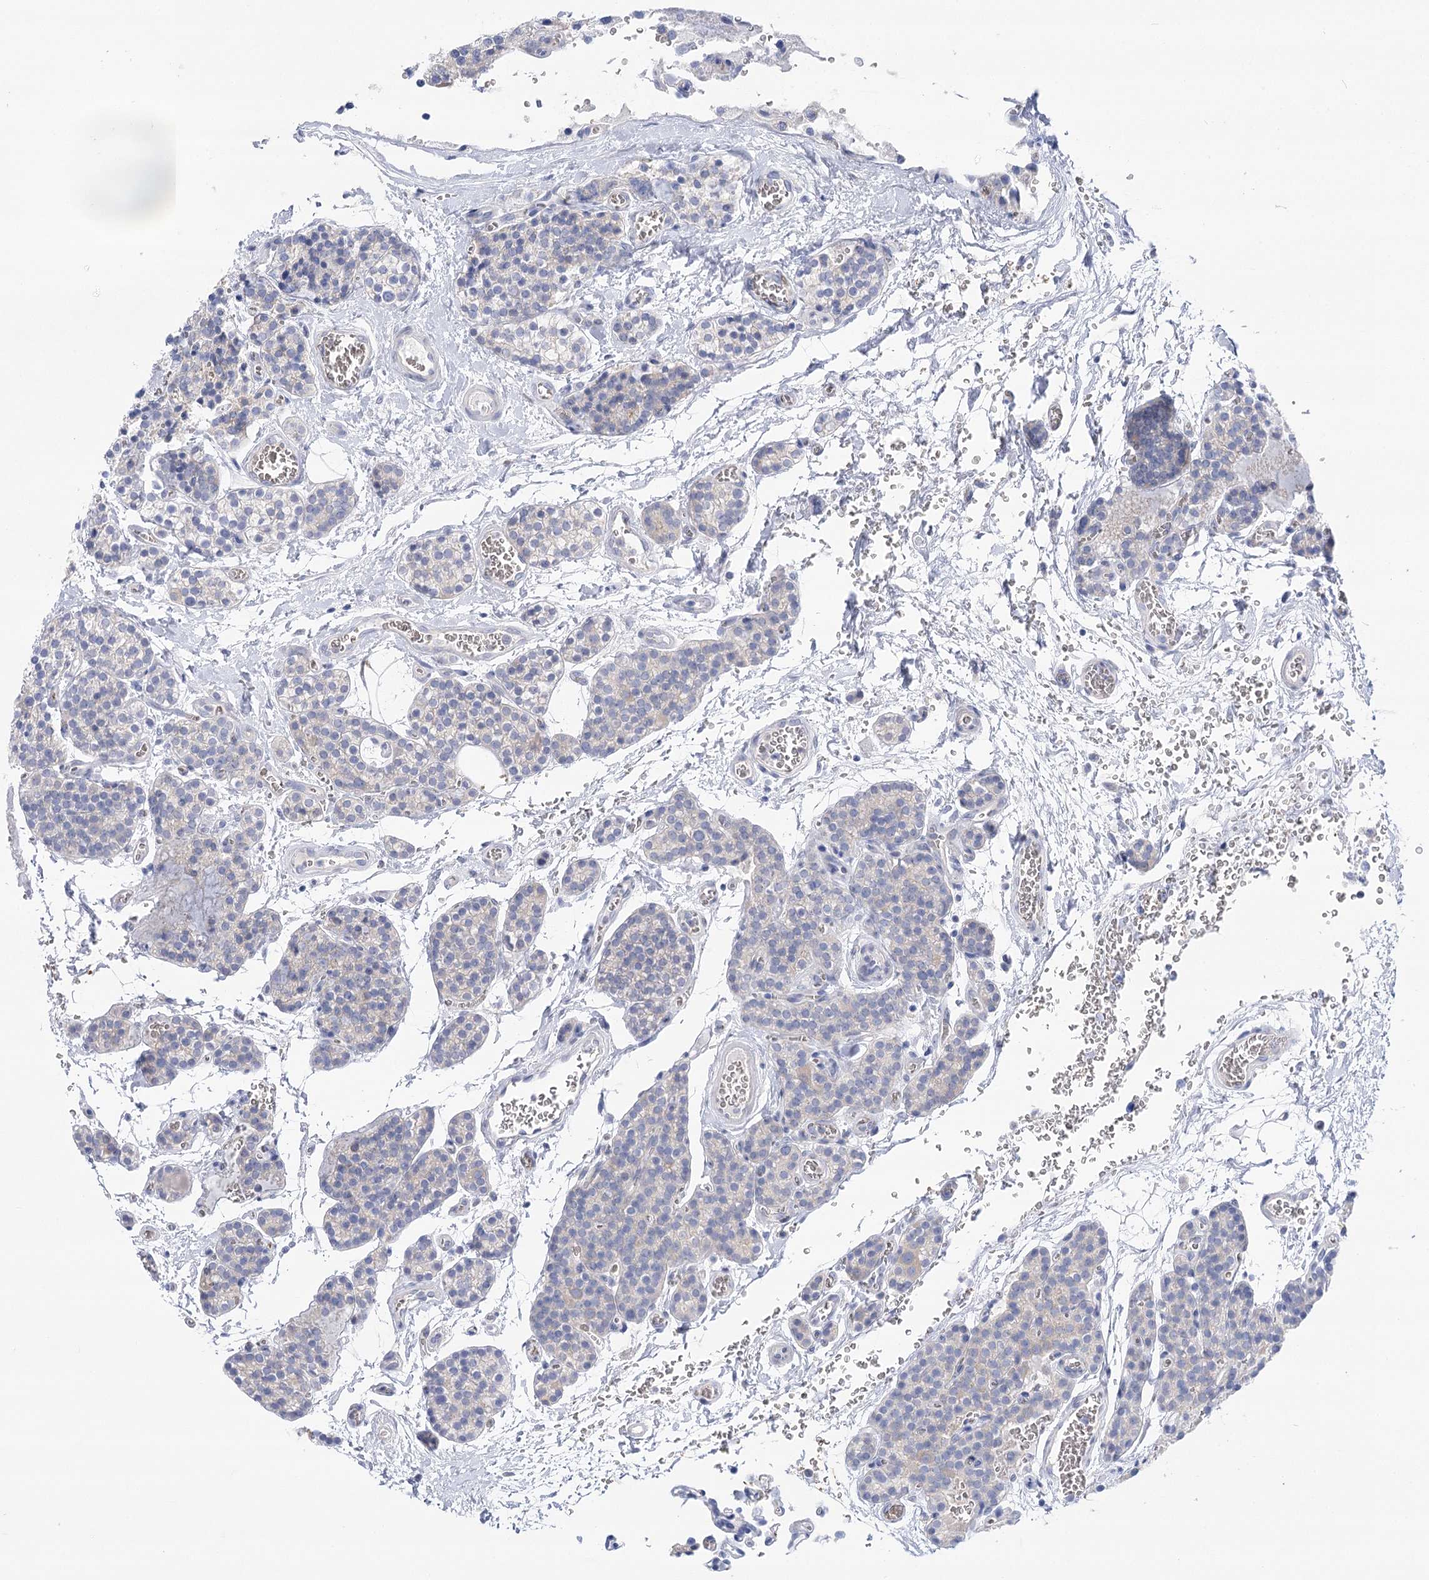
{"staining": {"intensity": "negative", "quantity": "none", "location": "none"}, "tissue": "parathyroid gland", "cell_type": "Glandular cells", "image_type": "normal", "snomed": [{"axis": "morphology", "description": "Normal tissue, NOS"}, {"axis": "topography", "description": "Parathyroid gland"}], "caption": "IHC photomicrograph of unremarkable human parathyroid gland stained for a protein (brown), which shows no staining in glandular cells. Brightfield microscopy of IHC stained with DAB (brown) and hematoxylin (blue), captured at high magnification.", "gene": "NRAP", "patient": {"sex": "female", "age": 64}}